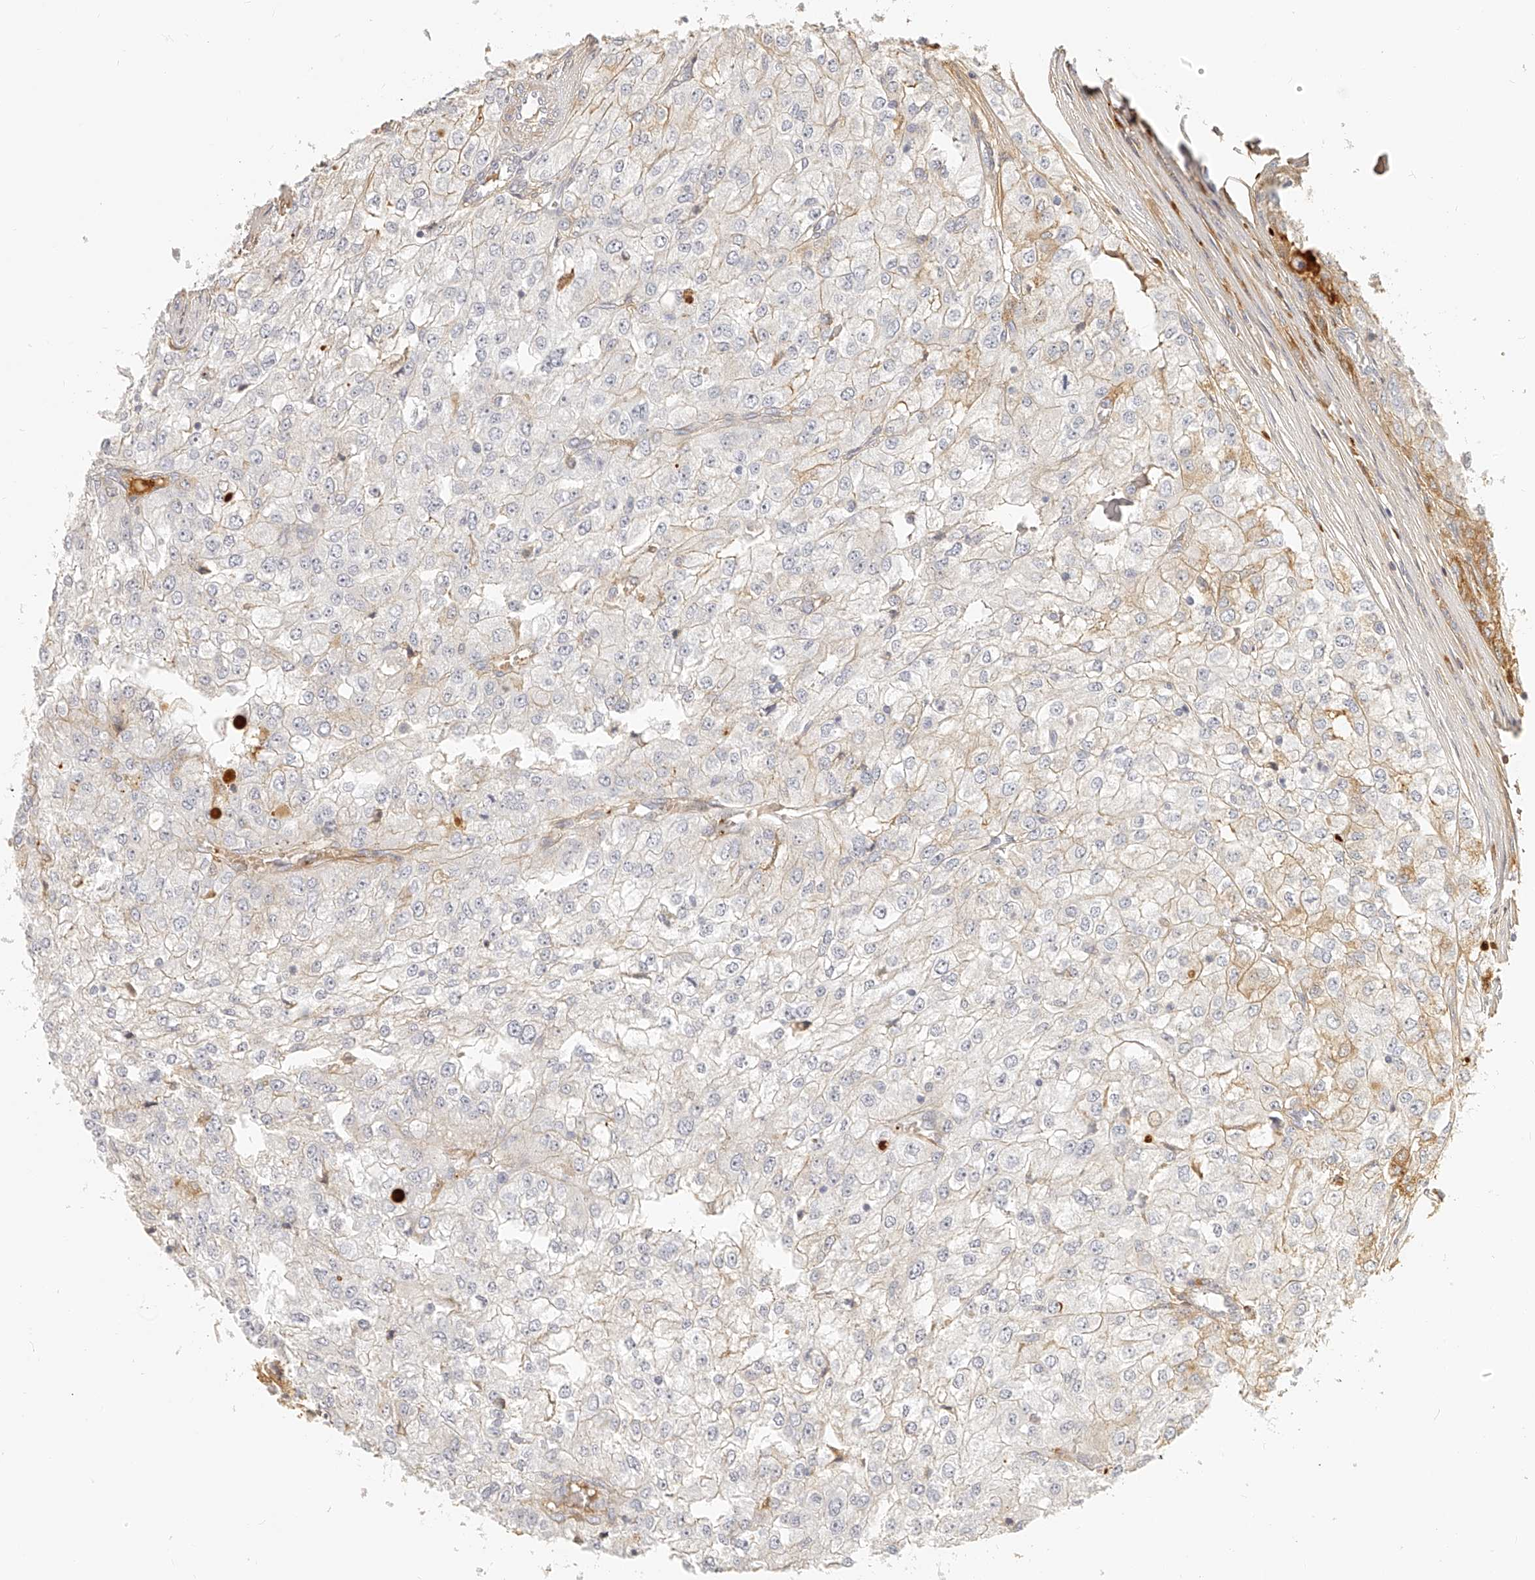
{"staining": {"intensity": "weak", "quantity": "<25%", "location": "cytoplasmic/membranous"}, "tissue": "renal cancer", "cell_type": "Tumor cells", "image_type": "cancer", "snomed": [{"axis": "morphology", "description": "Adenocarcinoma, NOS"}, {"axis": "topography", "description": "Kidney"}], "caption": "Immunohistochemistry (IHC) photomicrograph of neoplastic tissue: adenocarcinoma (renal) stained with DAB (3,3'-diaminobenzidine) reveals no significant protein expression in tumor cells. (Immunohistochemistry (IHC), brightfield microscopy, high magnification).", "gene": "ITGB3", "patient": {"sex": "female", "age": 54}}